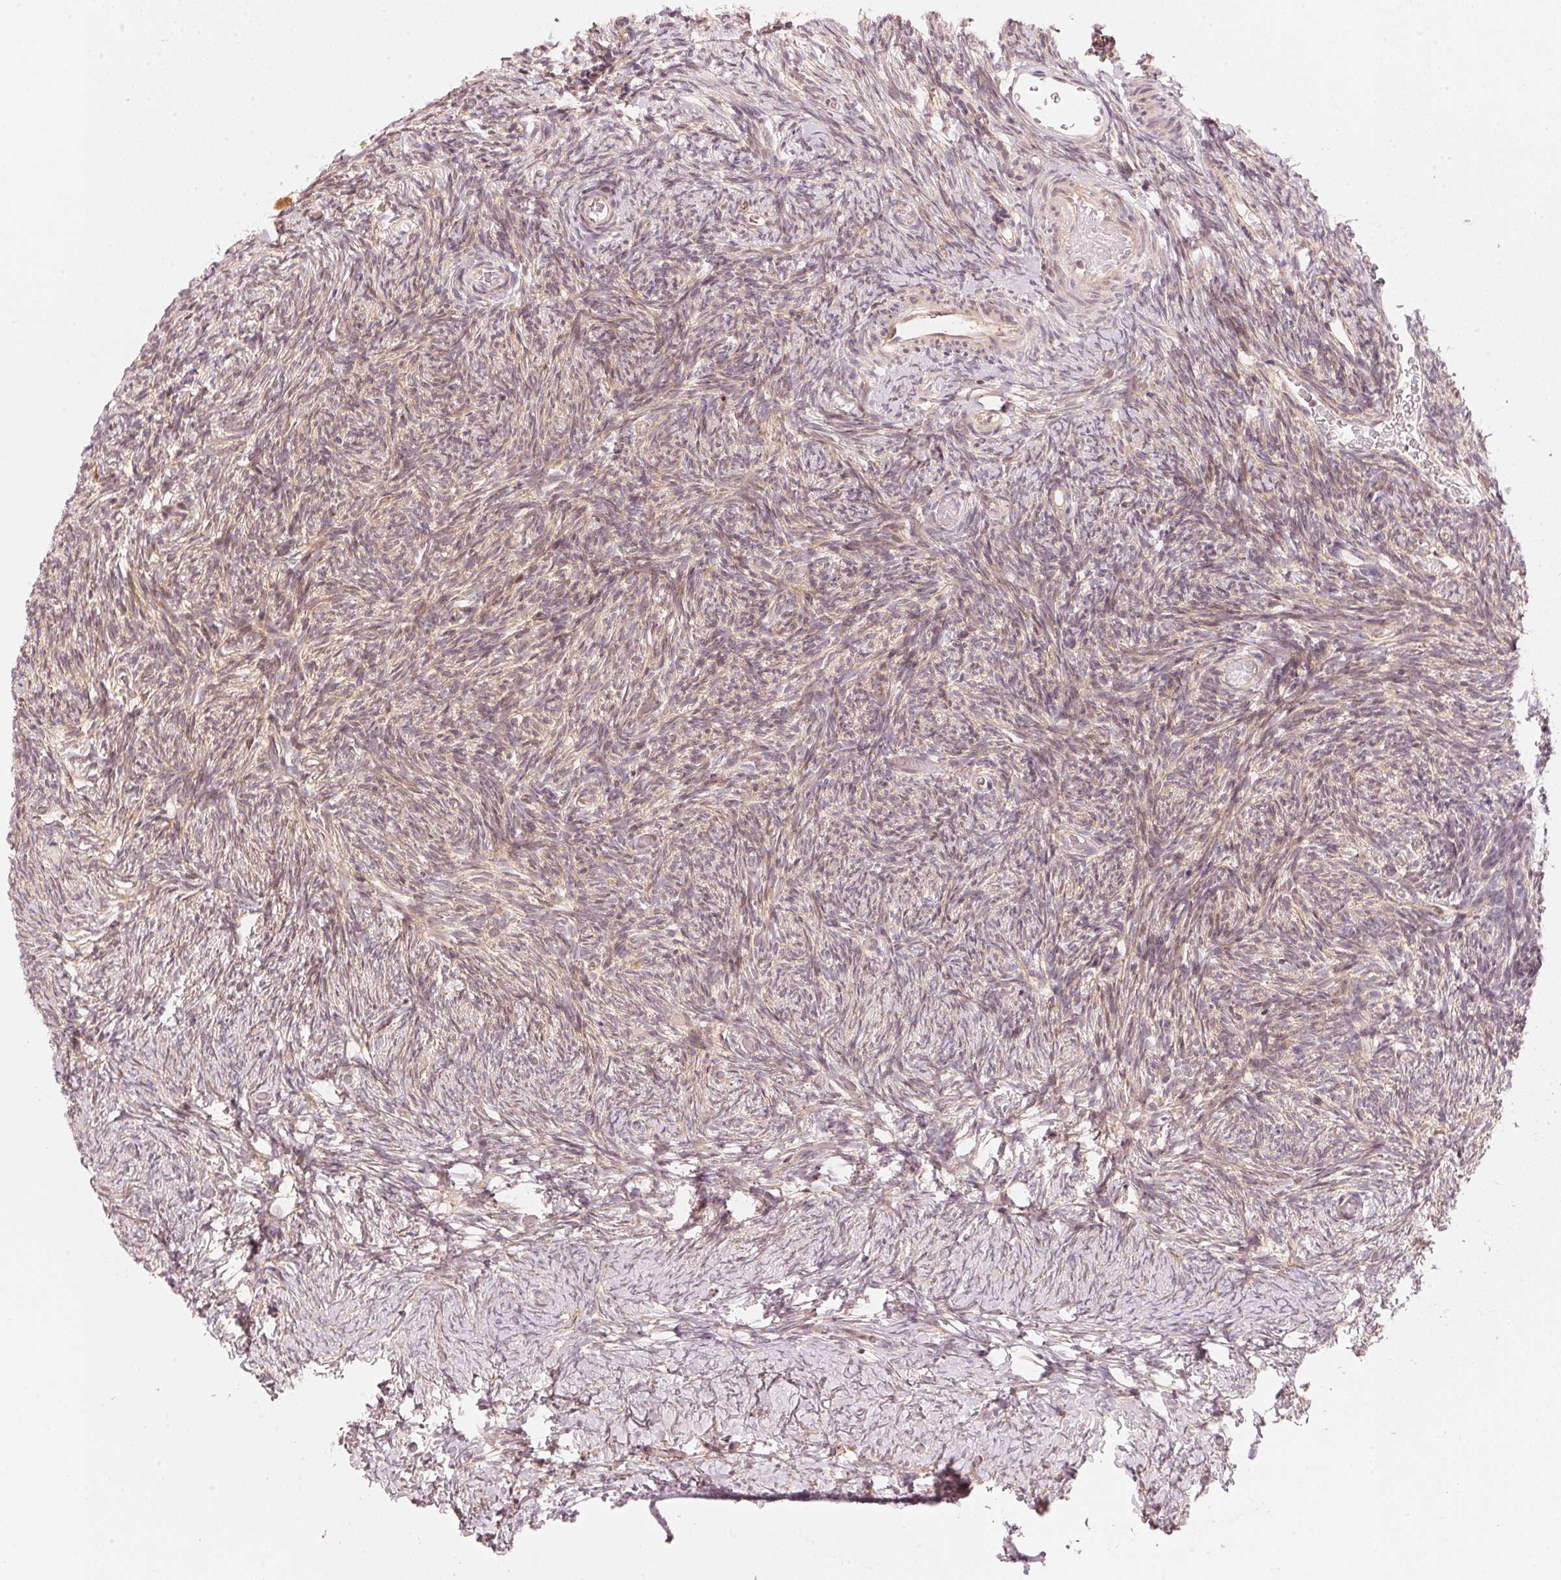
{"staining": {"intensity": "weak", "quantity": "25%-75%", "location": "cytoplasmic/membranous"}, "tissue": "ovary", "cell_type": "Ovarian stroma cells", "image_type": "normal", "snomed": [{"axis": "morphology", "description": "Normal tissue, NOS"}, {"axis": "topography", "description": "Ovary"}], "caption": "This is an image of immunohistochemistry staining of benign ovary, which shows weak positivity in the cytoplasmic/membranous of ovarian stroma cells.", "gene": "PRKN", "patient": {"sex": "female", "age": 39}}